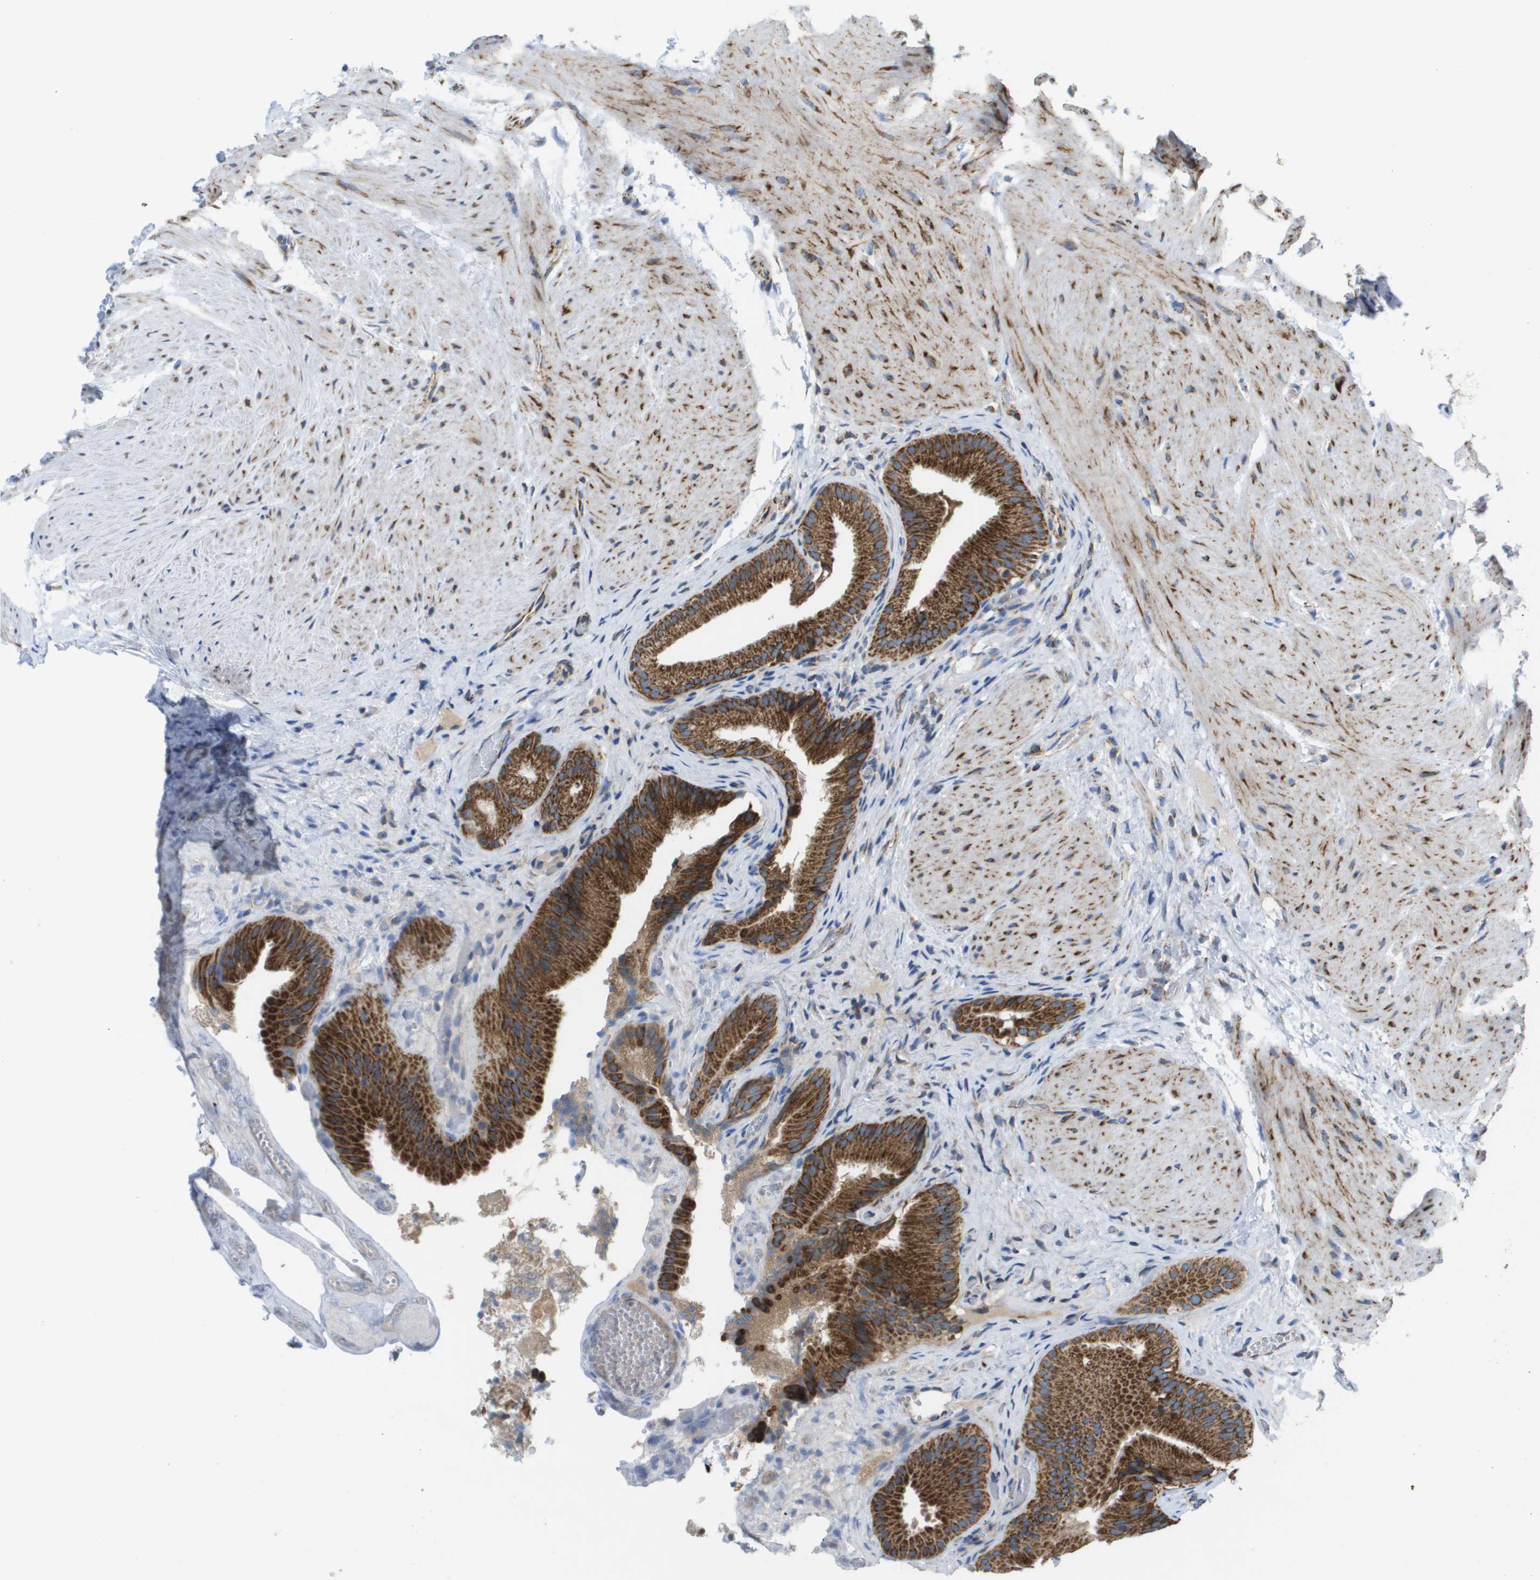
{"staining": {"intensity": "strong", "quantity": ">75%", "location": "cytoplasmic/membranous"}, "tissue": "gallbladder", "cell_type": "Glandular cells", "image_type": "normal", "snomed": [{"axis": "morphology", "description": "Normal tissue, NOS"}, {"axis": "topography", "description": "Gallbladder"}], "caption": "Immunohistochemistry image of normal gallbladder: human gallbladder stained using immunohistochemistry shows high levels of strong protein expression localized specifically in the cytoplasmic/membranous of glandular cells, appearing as a cytoplasmic/membranous brown color.", "gene": "FIS1", "patient": {"sex": "male", "age": 49}}